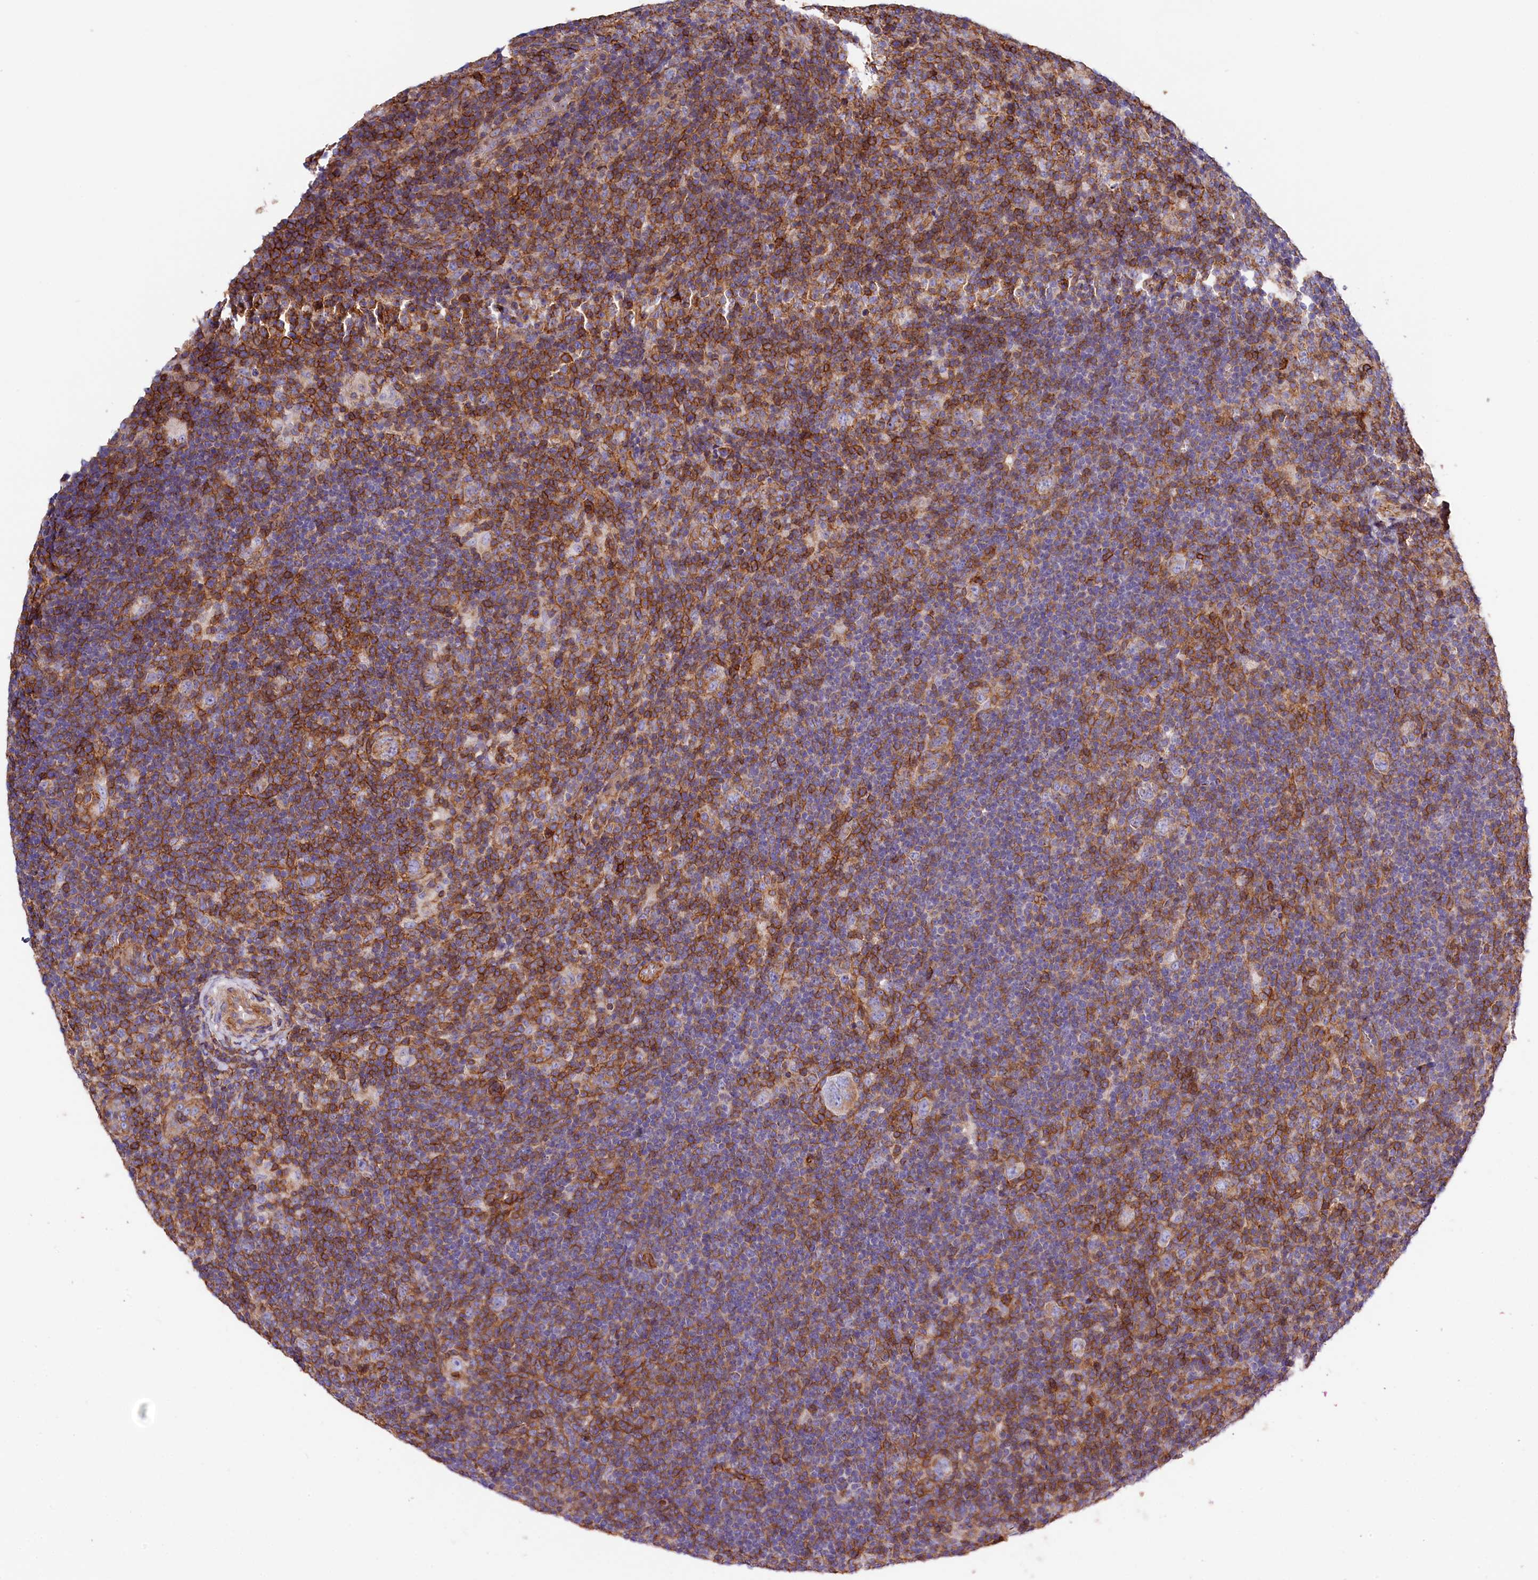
{"staining": {"intensity": "moderate", "quantity": "<25%", "location": "cytoplasmic/membranous"}, "tissue": "lymphoma", "cell_type": "Tumor cells", "image_type": "cancer", "snomed": [{"axis": "morphology", "description": "Hodgkin's disease, NOS"}, {"axis": "topography", "description": "Lymph node"}], "caption": "The photomicrograph reveals immunohistochemical staining of lymphoma. There is moderate cytoplasmic/membranous positivity is identified in approximately <25% of tumor cells.", "gene": "ATP2B4", "patient": {"sex": "female", "age": 57}}